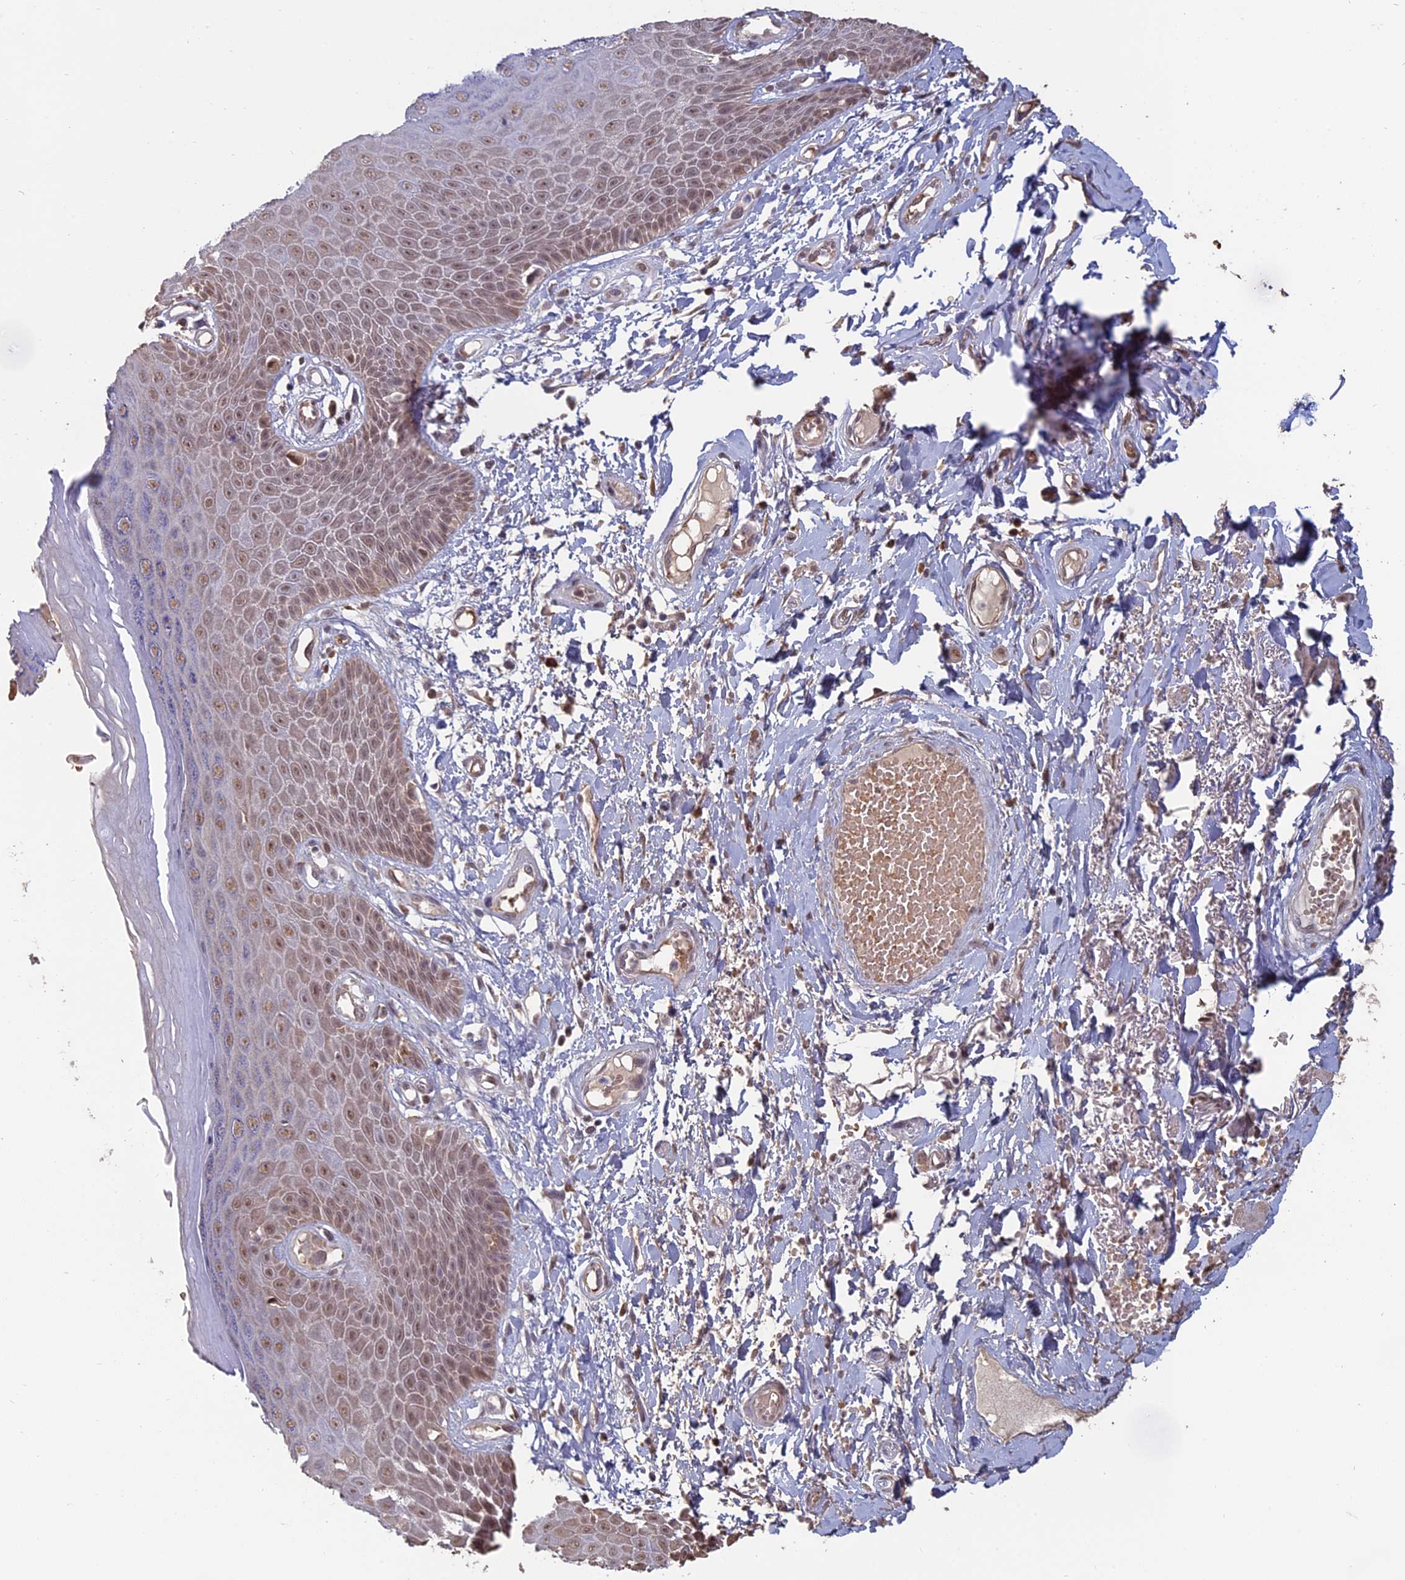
{"staining": {"intensity": "moderate", "quantity": ">75%", "location": "nuclear"}, "tissue": "skin", "cell_type": "Epidermal cells", "image_type": "normal", "snomed": [{"axis": "morphology", "description": "Normal tissue, NOS"}, {"axis": "topography", "description": "Anal"}], "caption": "About >75% of epidermal cells in unremarkable human skin exhibit moderate nuclear protein positivity as visualized by brown immunohistochemical staining.", "gene": "MFAP1", "patient": {"sex": "male", "age": 78}}